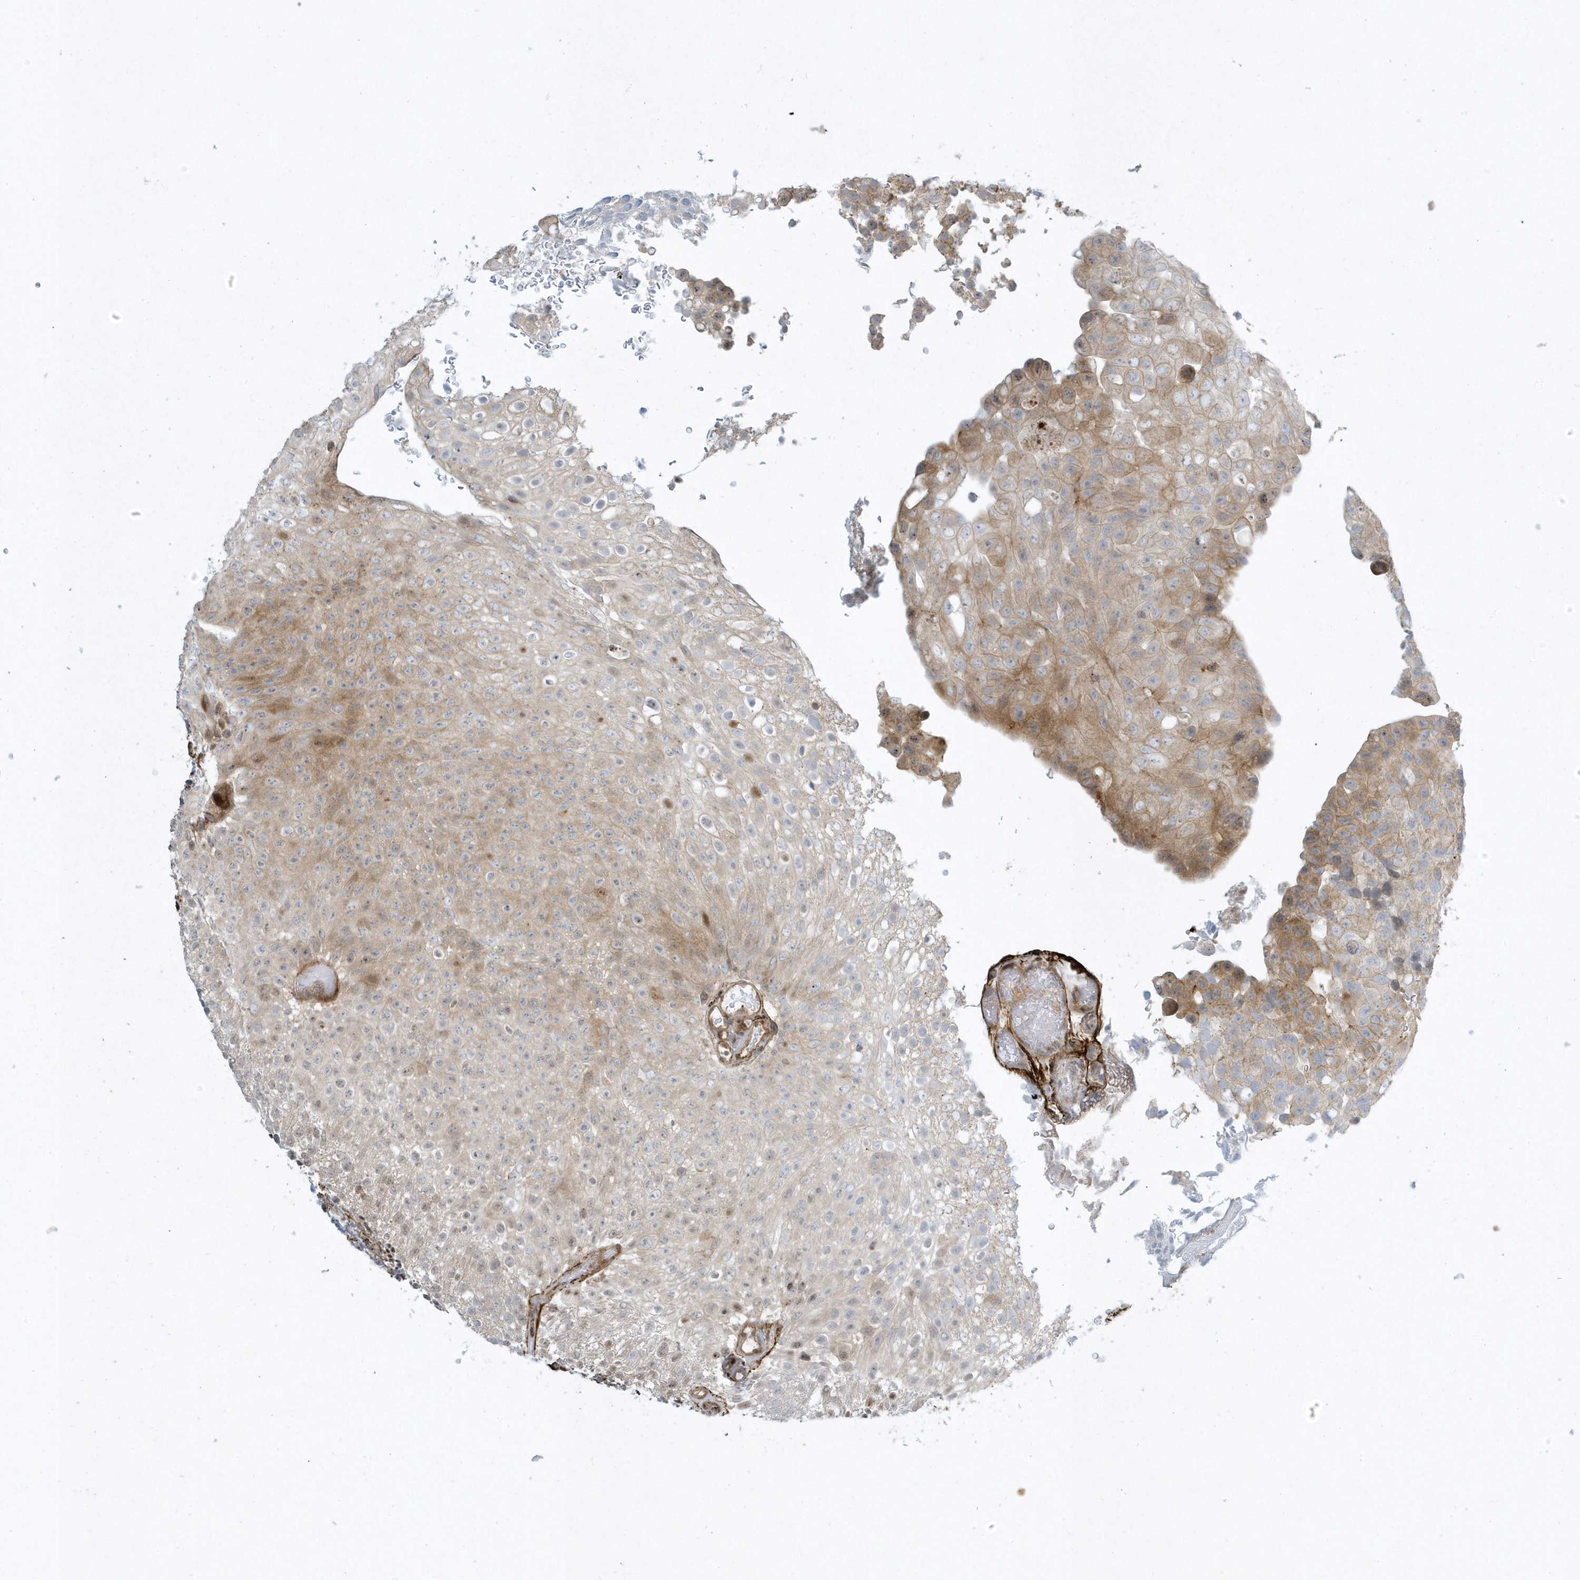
{"staining": {"intensity": "moderate", "quantity": "<25%", "location": "cytoplasmic/membranous,nuclear"}, "tissue": "urothelial cancer", "cell_type": "Tumor cells", "image_type": "cancer", "snomed": [{"axis": "morphology", "description": "Urothelial carcinoma, Low grade"}, {"axis": "topography", "description": "Urinary bladder"}], "caption": "A high-resolution histopathology image shows IHC staining of urothelial cancer, which exhibits moderate cytoplasmic/membranous and nuclear staining in approximately <25% of tumor cells.", "gene": "MASP2", "patient": {"sex": "male", "age": 78}}